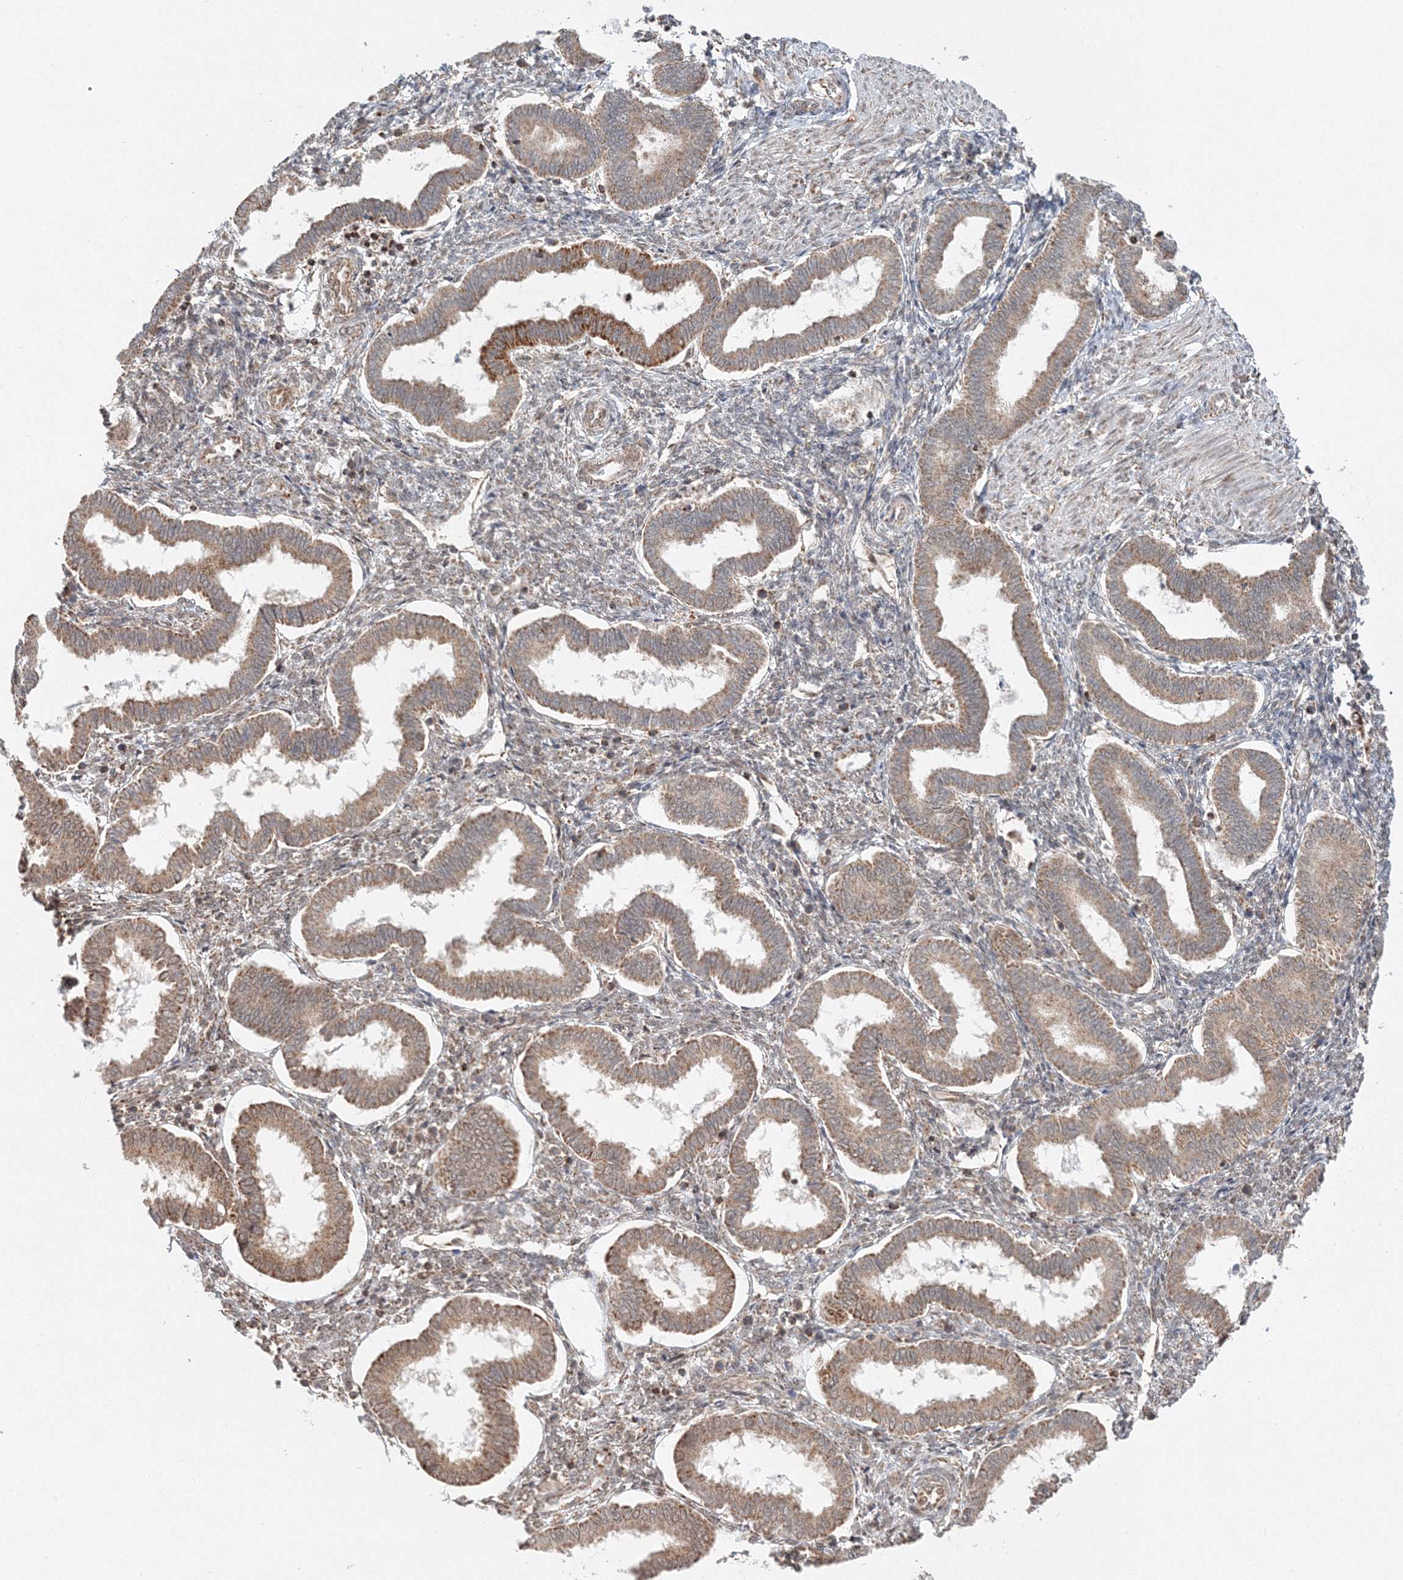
{"staining": {"intensity": "moderate", "quantity": "25%-75%", "location": "cytoplasmic/membranous"}, "tissue": "endometrium", "cell_type": "Cells in endometrial stroma", "image_type": "normal", "snomed": [{"axis": "morphology", "description": "Normal tissue, NOS"}, {"axis": "topography", "description": "Endometrium"}], "caption": "Protein staining of normal endometrium reveals moderate cytoplasmic/membranous expression in about 25%-75% of cells in endometrial stroma. (DAB = brown stain, brightfield microscopy at high magnification).", "gene": "PSMD6", "patient": {"sex": "female", "age": 24}}